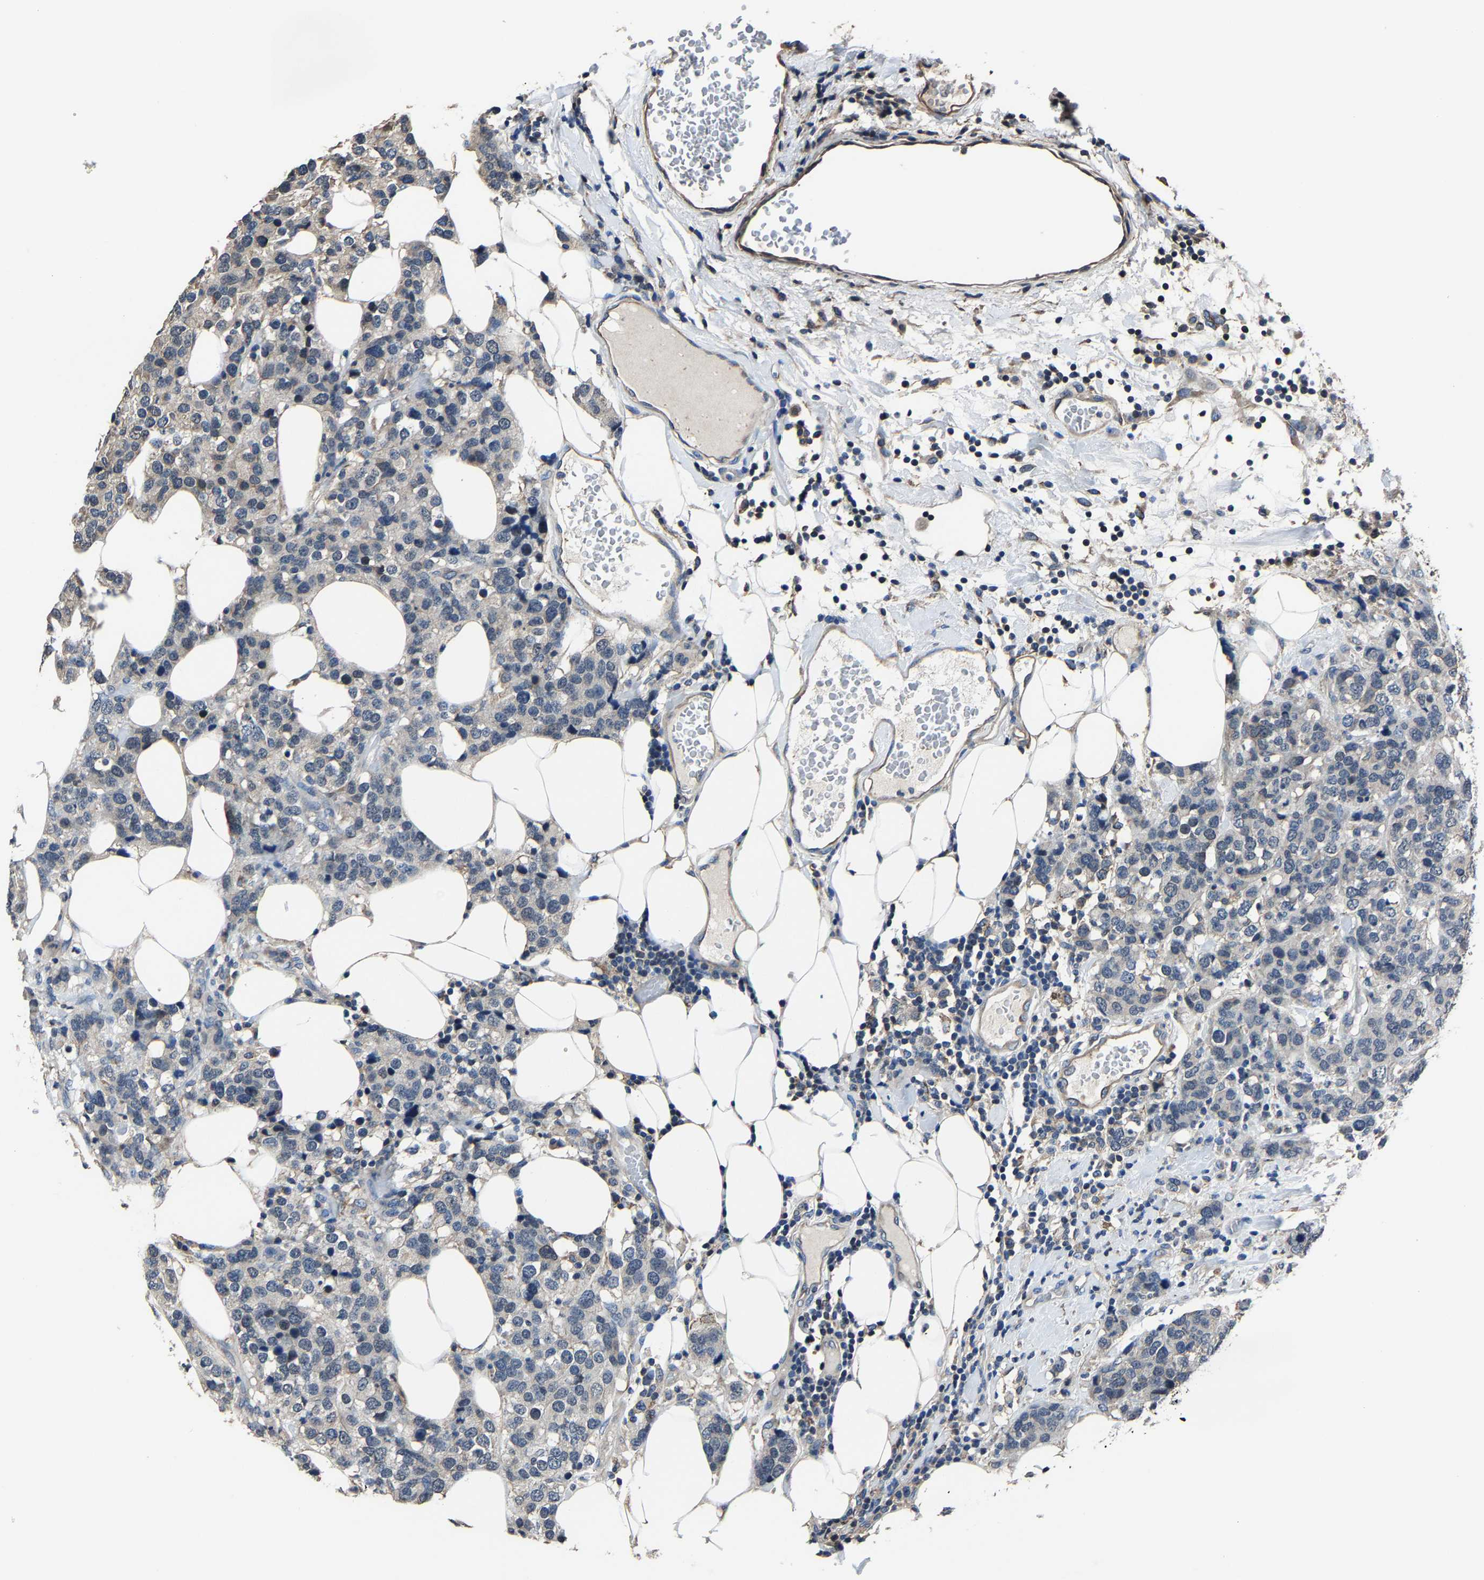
{"staining": {"intensity": "negative", "quantity": "none", "location": "none"}, "tissue": "breast cancer", "cell_type": "Tumor cells", "image_type": "cancer", "snomed": [{"axis": "morphology", "description": "Lobular carcinoma"}, {"axis": "topography", "description": "Breast"}], "caption": "Breast cancer (lobular carcinoma) was stained to show a protein in brown. There is no significant expression in tumor cells.", "gene": "STRBP", "patient": {"sex": "female", "age": 59}}